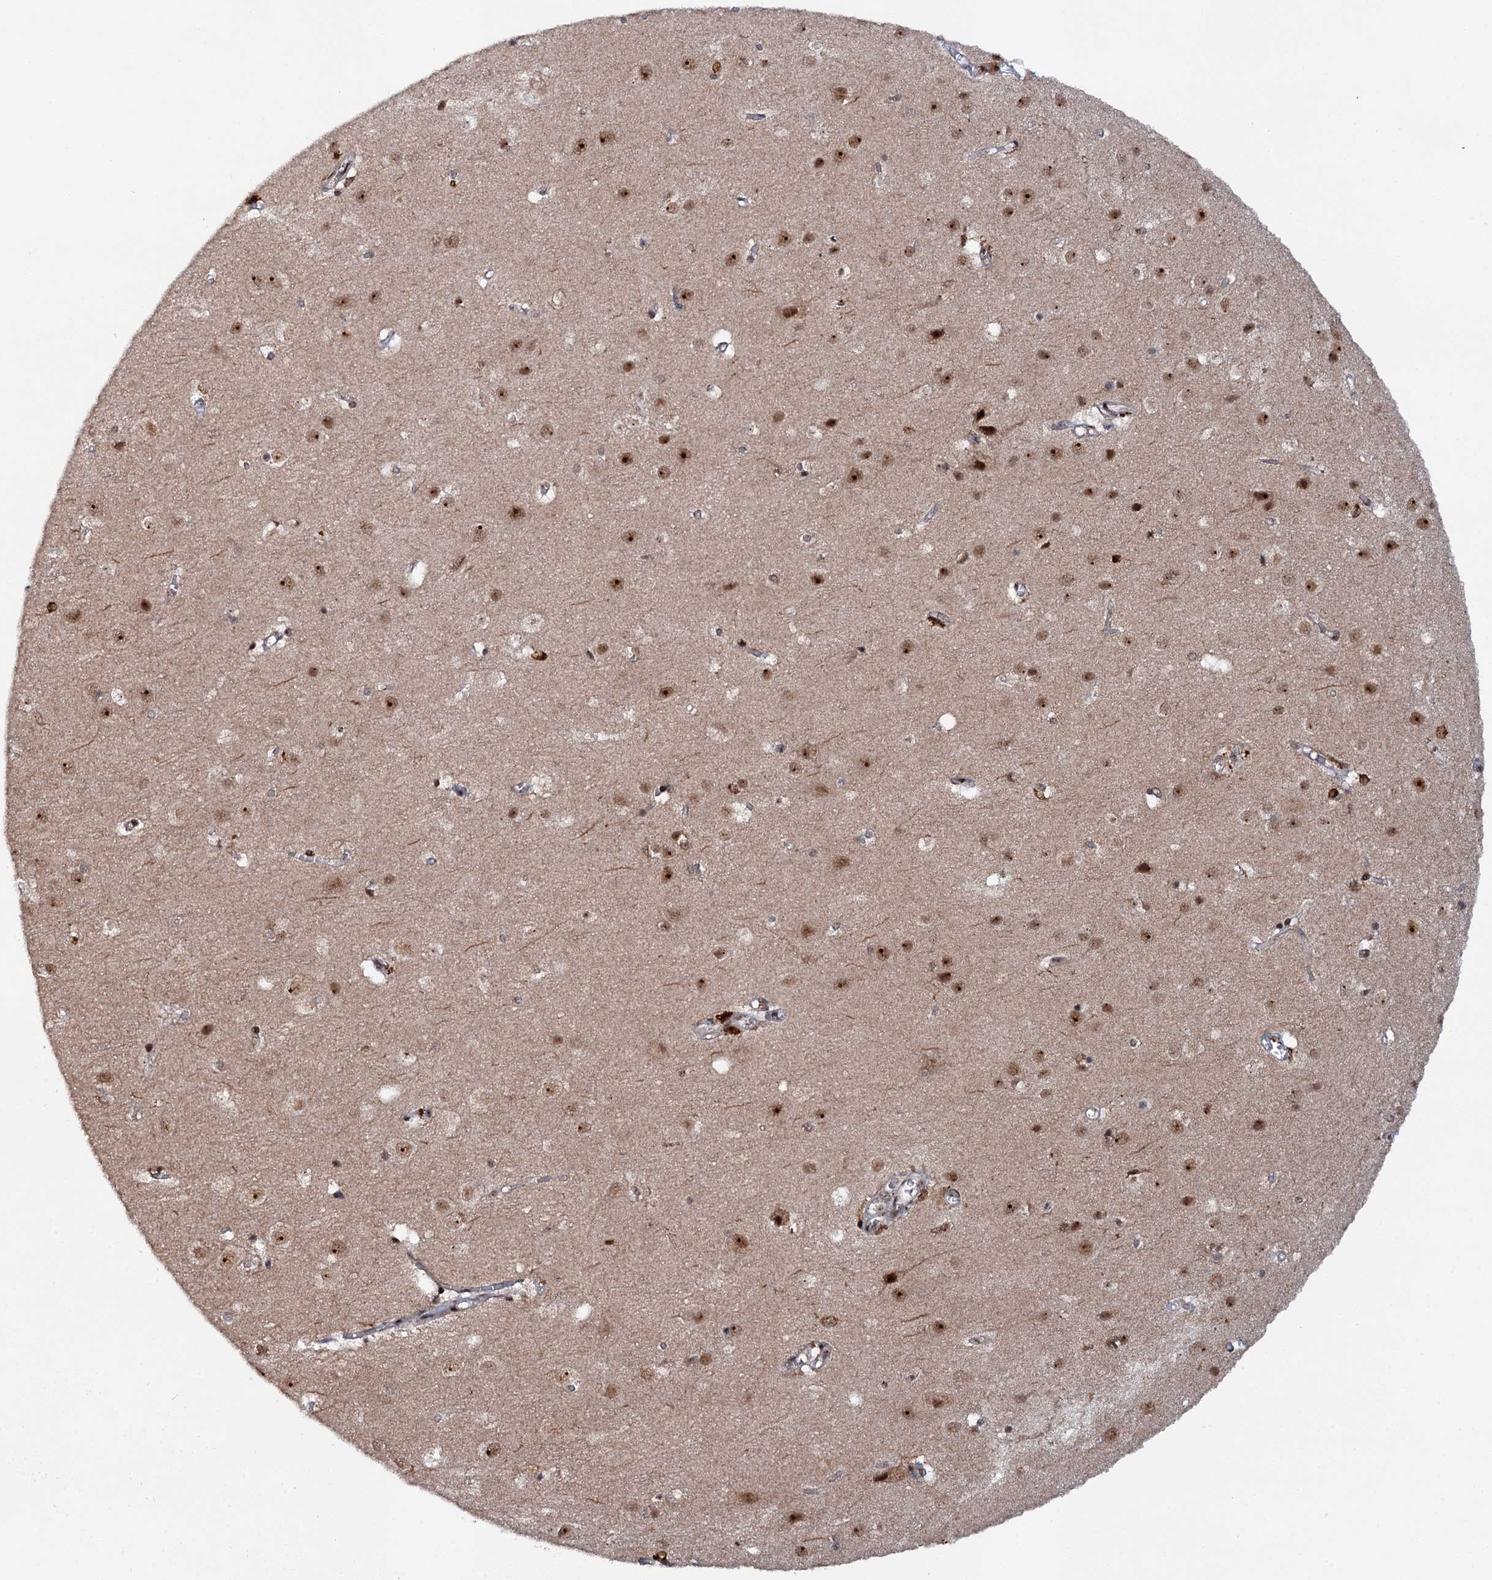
{"staining": {"intensity": "moderate", "quantity": ">75%", "location": "nuclear"}, "tissue": "cerebral cortex", "cell_type": "Endothelial cells", "image_type": "normal", "snomed": [{"axis": "morphology", "description": "Normal tissue, NOS"}, {"axis": "topography", "description": "Cerebral cortex"}], "caption": "This histopathology image demonstrates immunohistochemistry staining of normal cerebral cortex, with medium moderate nuclear expression in approximately >75% of endothelial cells.", "gene": "BUD13", "patient": {"sex": "male", "age": 54}}